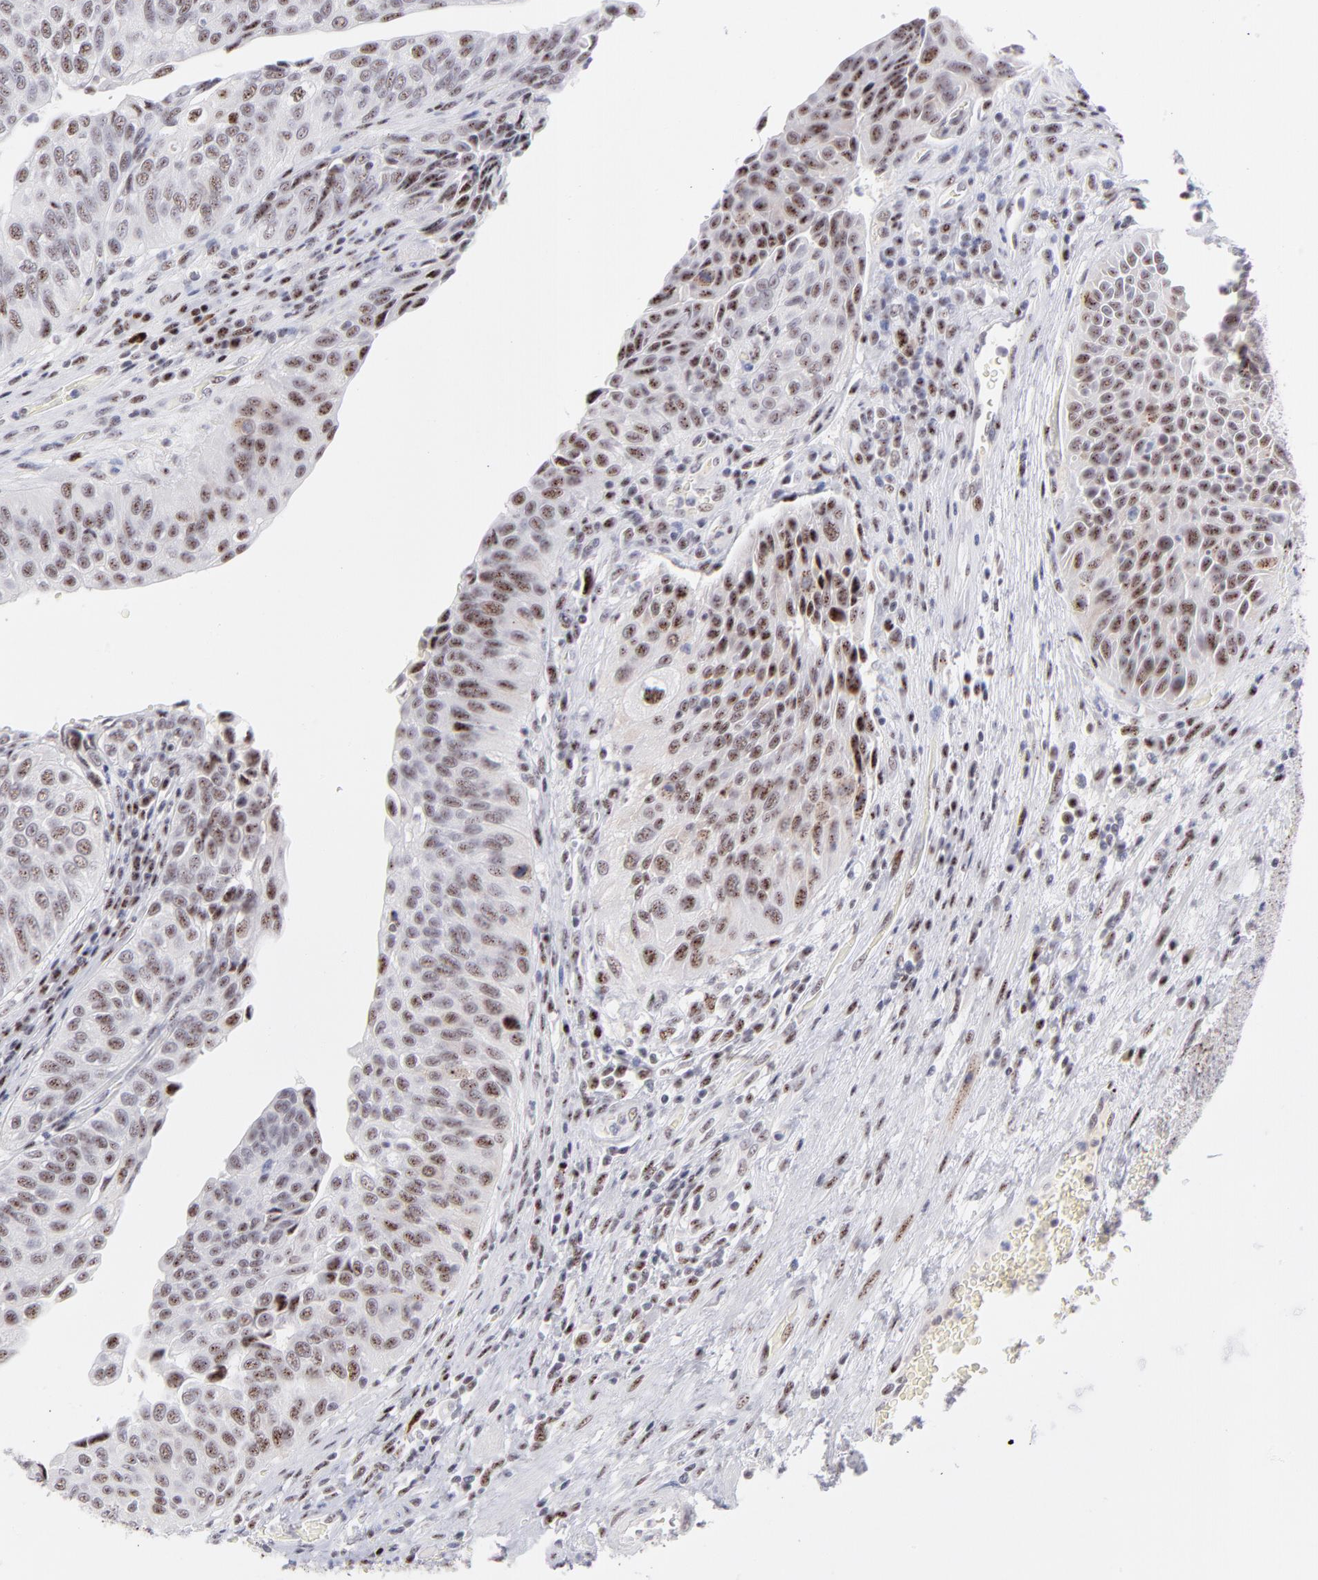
{"staining": {"intensity": "moderate", "quantity": ">75%", "location": "nuclear"}, "tissue": "urothelial cancer", "cell_type": "Tumor cells", "image_type": "cancer", "snomed": [{"axis": "morphology", "description": "Urothelial carcinoma, High grade"}, {"axis": "topography", "description": "Urinary bladder"}], "caption": "The micrograph displays immunohistochemical staining of urothelial carcinoma (high-grade). There is moderate nuclear positivity is appreciated in approximately >75% of tumor cells.", "gene": "CDC25C", "patient": {"sex": "male", "age": 50}}